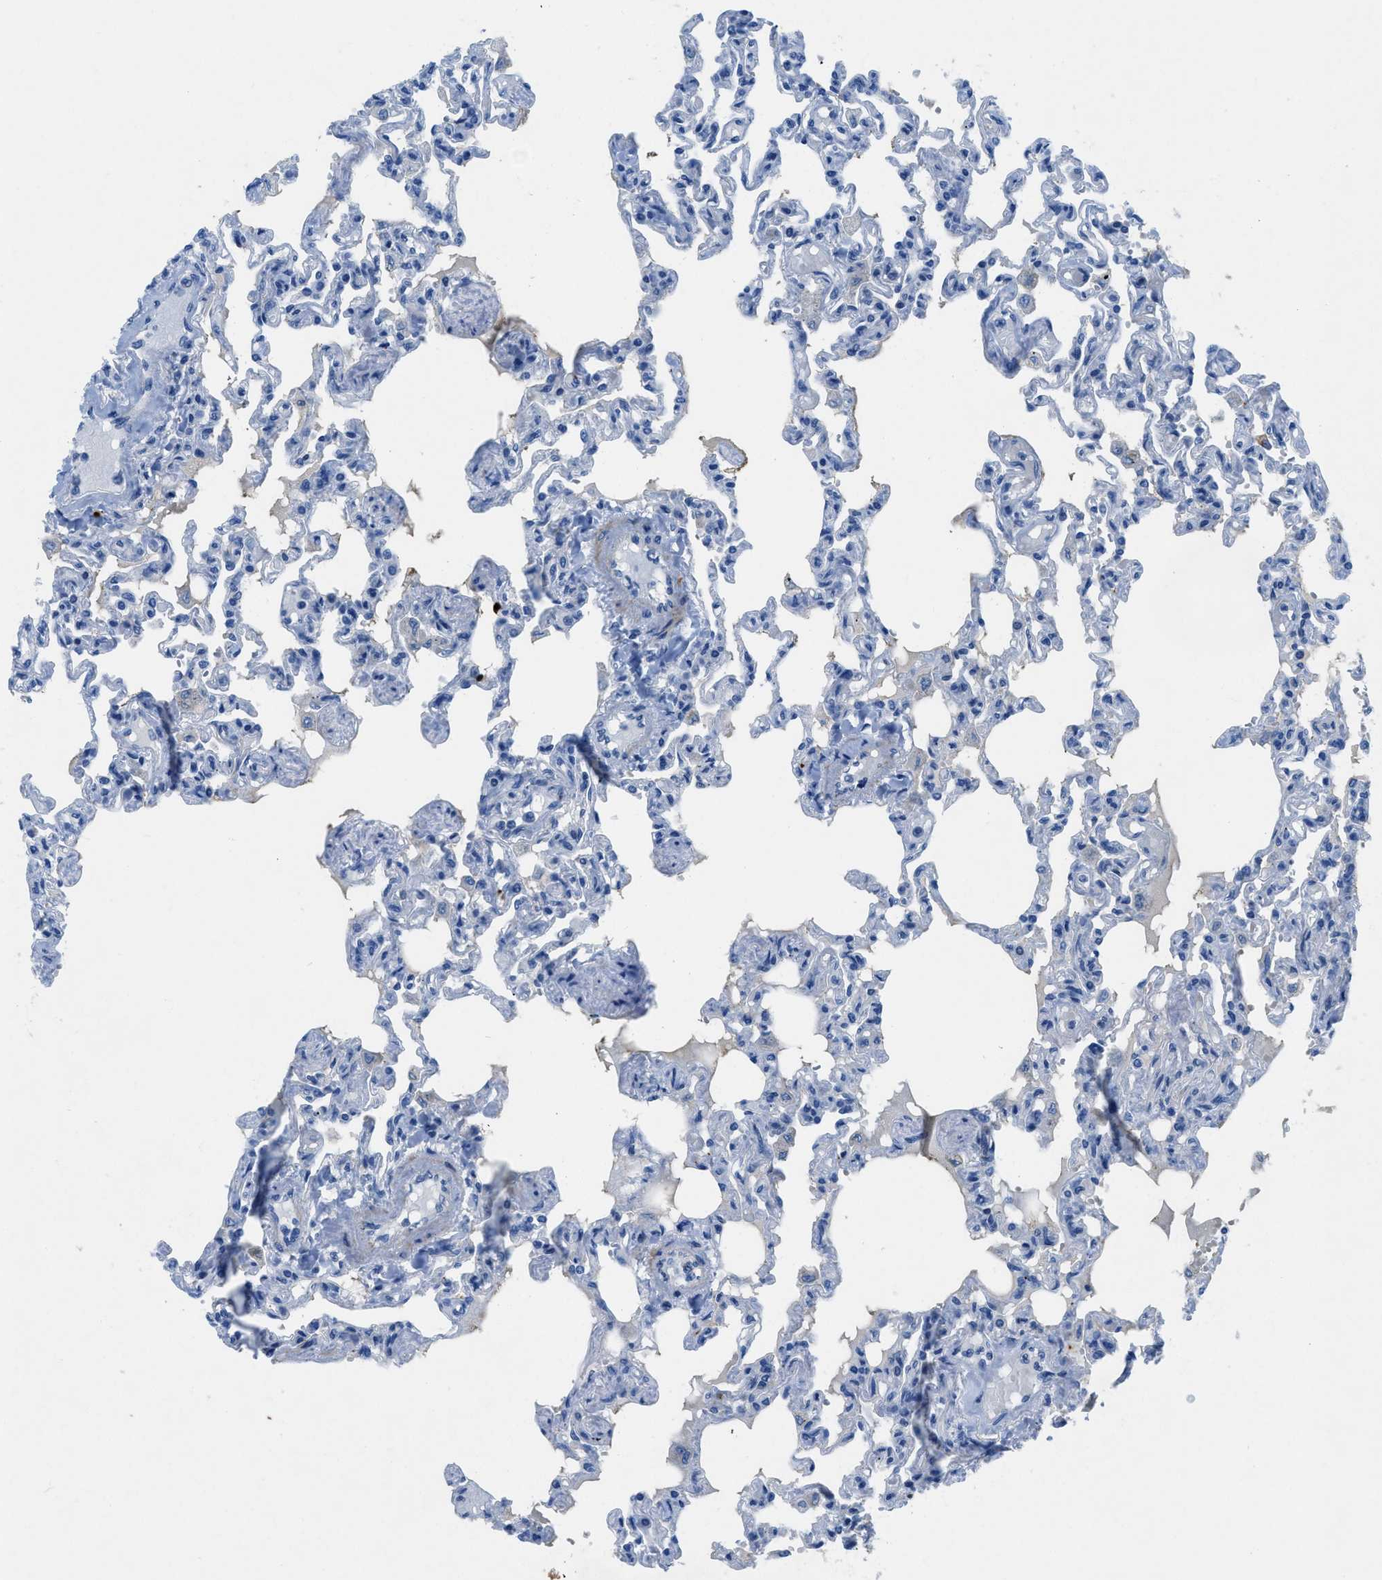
{"staining": {"intensity": "negative", "quantity": "none", "location": "none"}, "tissue": "lung", "cell_type": "Alveolar cells", "image_type": "normal", "snomed": [{"axis": "morphology", "description": "Normal tissue, NOS"}, {"axis": "topography", "description": "Lung"}], "caption": "Lung was stained to show a protein in brown. There is no significant expression in alveolar cells. Brightfield microscopy of IHC stained with DAB (3,3'-diaminobenzidine) (brown) and hematoxylin (blue), captured at high magnification.", "gene": "XCR1", "patient": {"sex": "male", "age": 21}}